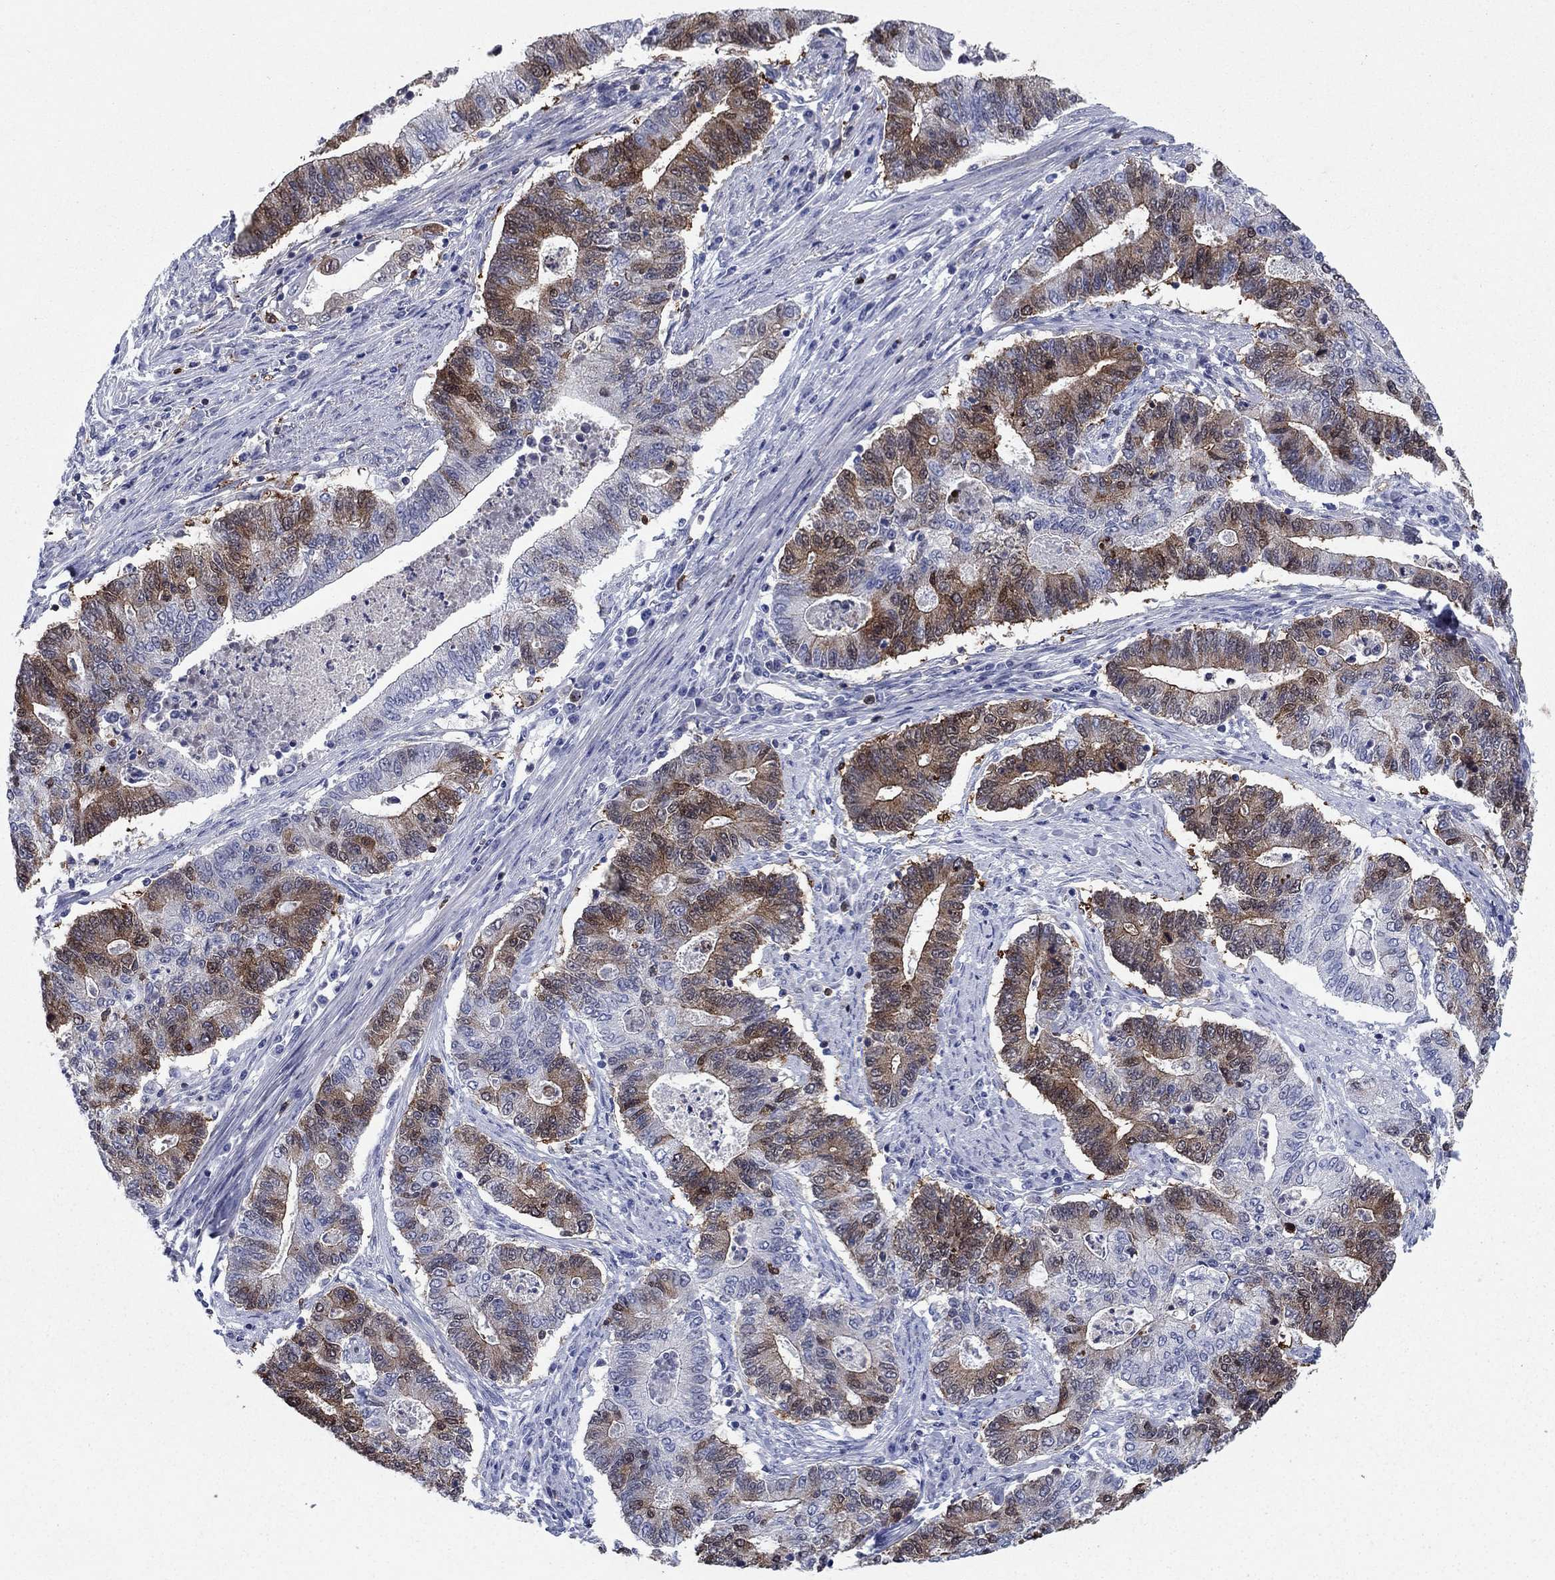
{"staining": {"intensity": "strong", "quantity": "25%-75%", "location": "cytoplasmic/membranous"}, "tissue": "endometrial cancer", "cell_type": "Tumor cells", "image_type": "cancer", "snomed": [{"axis": "morphology", "description": "Adenocarcinoma, NOS"}, {"axis": "topography", "description": "Uterus"}, {"axis": "topography", "description": "Endometrium"}], "caption": "Tumor cells exhibit strong cytoplasmic/membranous expression in approximately 25%-75% of cells in endometrial cancer.", "gene": "STMN1", "patient": {"sex": "female", "age": 54}}